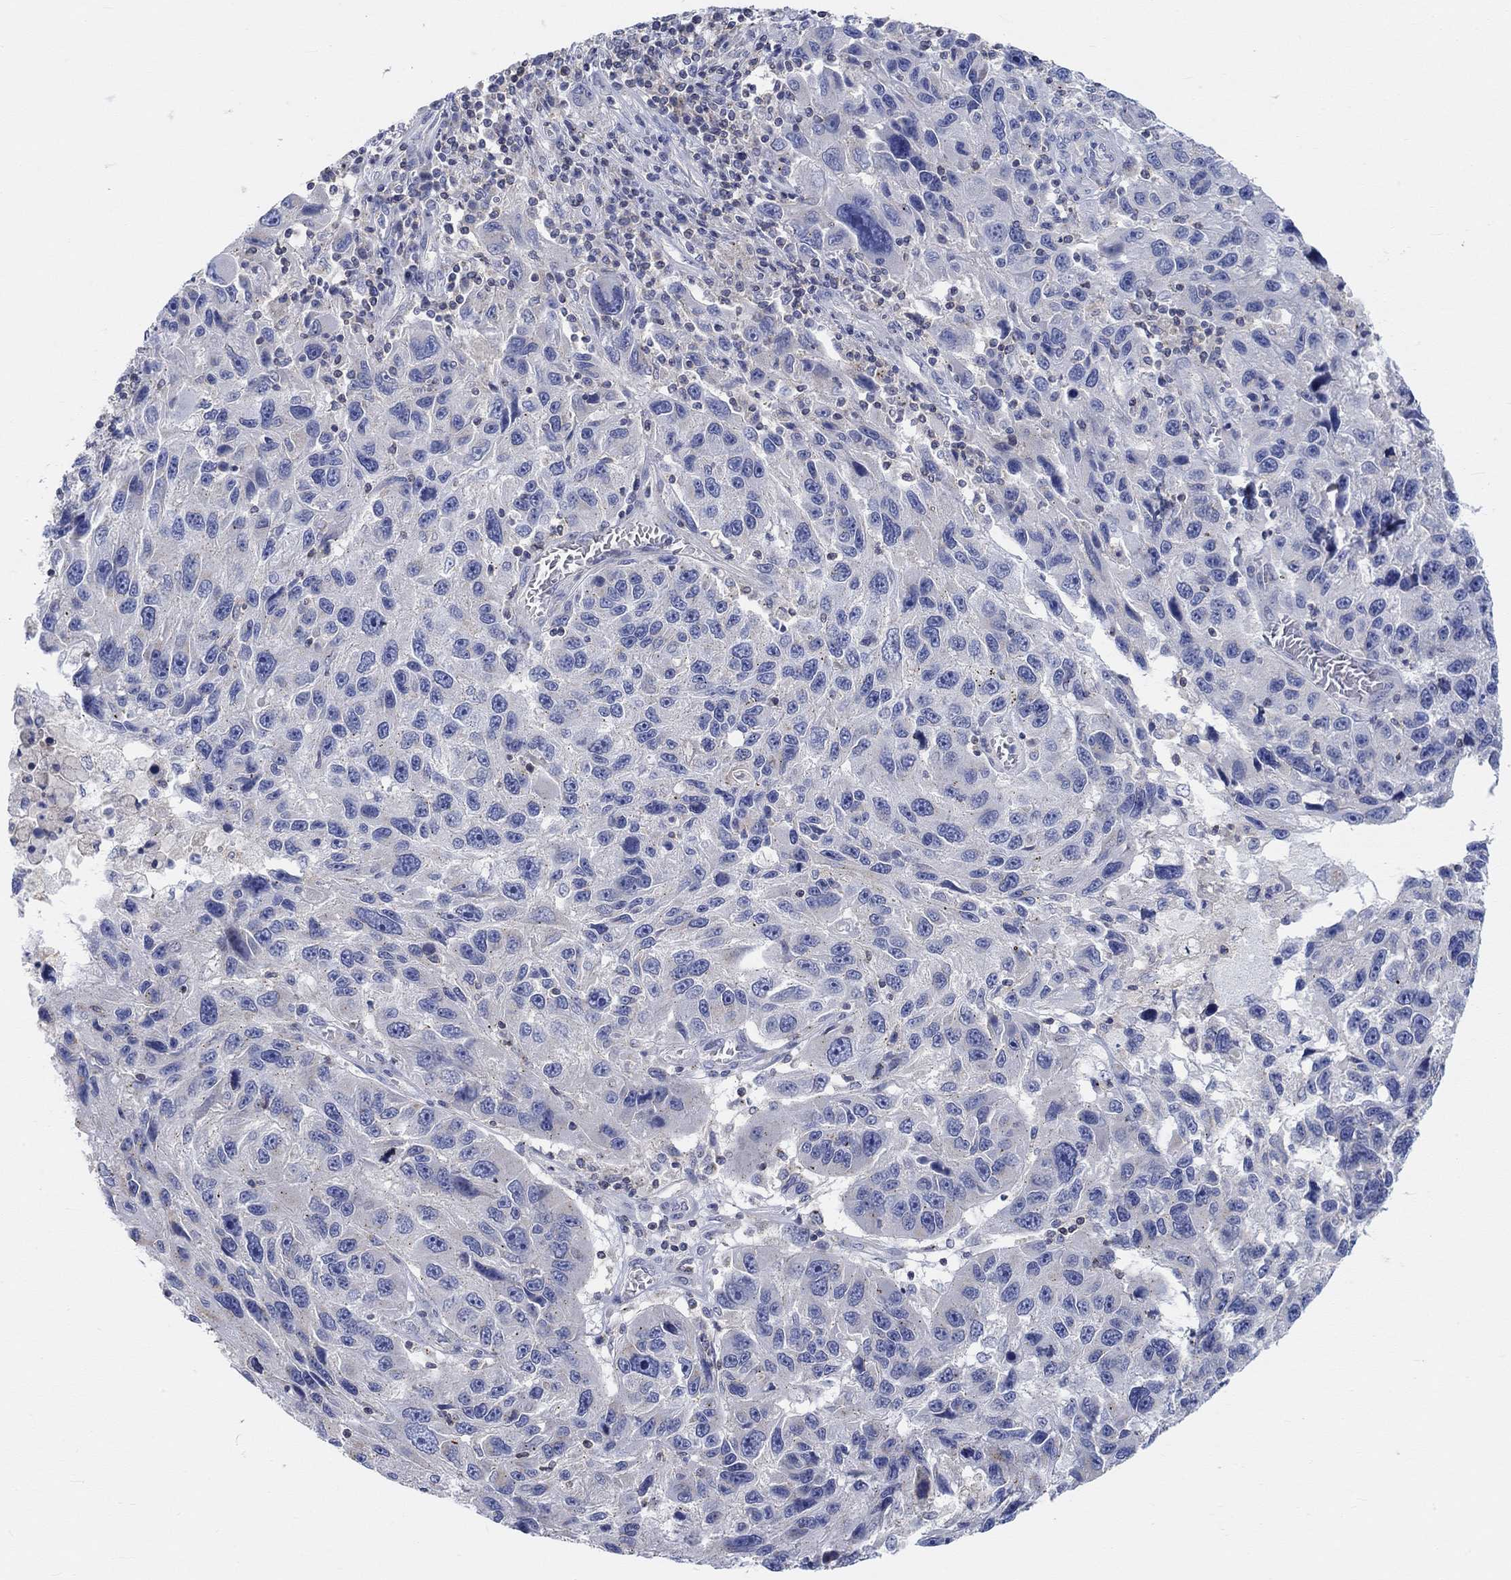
{"staining": {"intensity": "negative", "quantity": "none", "location": "none"}, "tissue": "melanoma", "cell_type": "Tumor cells", "image_type": "cancer", "snomed": [{"axis": "morphology", "description": "Malignant melanoma, NOS"}, {"axis": "topography", "description": "Skin"}], "caption": "This is a micrograph of IHC staining of malignant melanoma, which shows no staining in tumor cells.", "gene": "NAV3", "patient": {"sex": "male", "age": 53}}